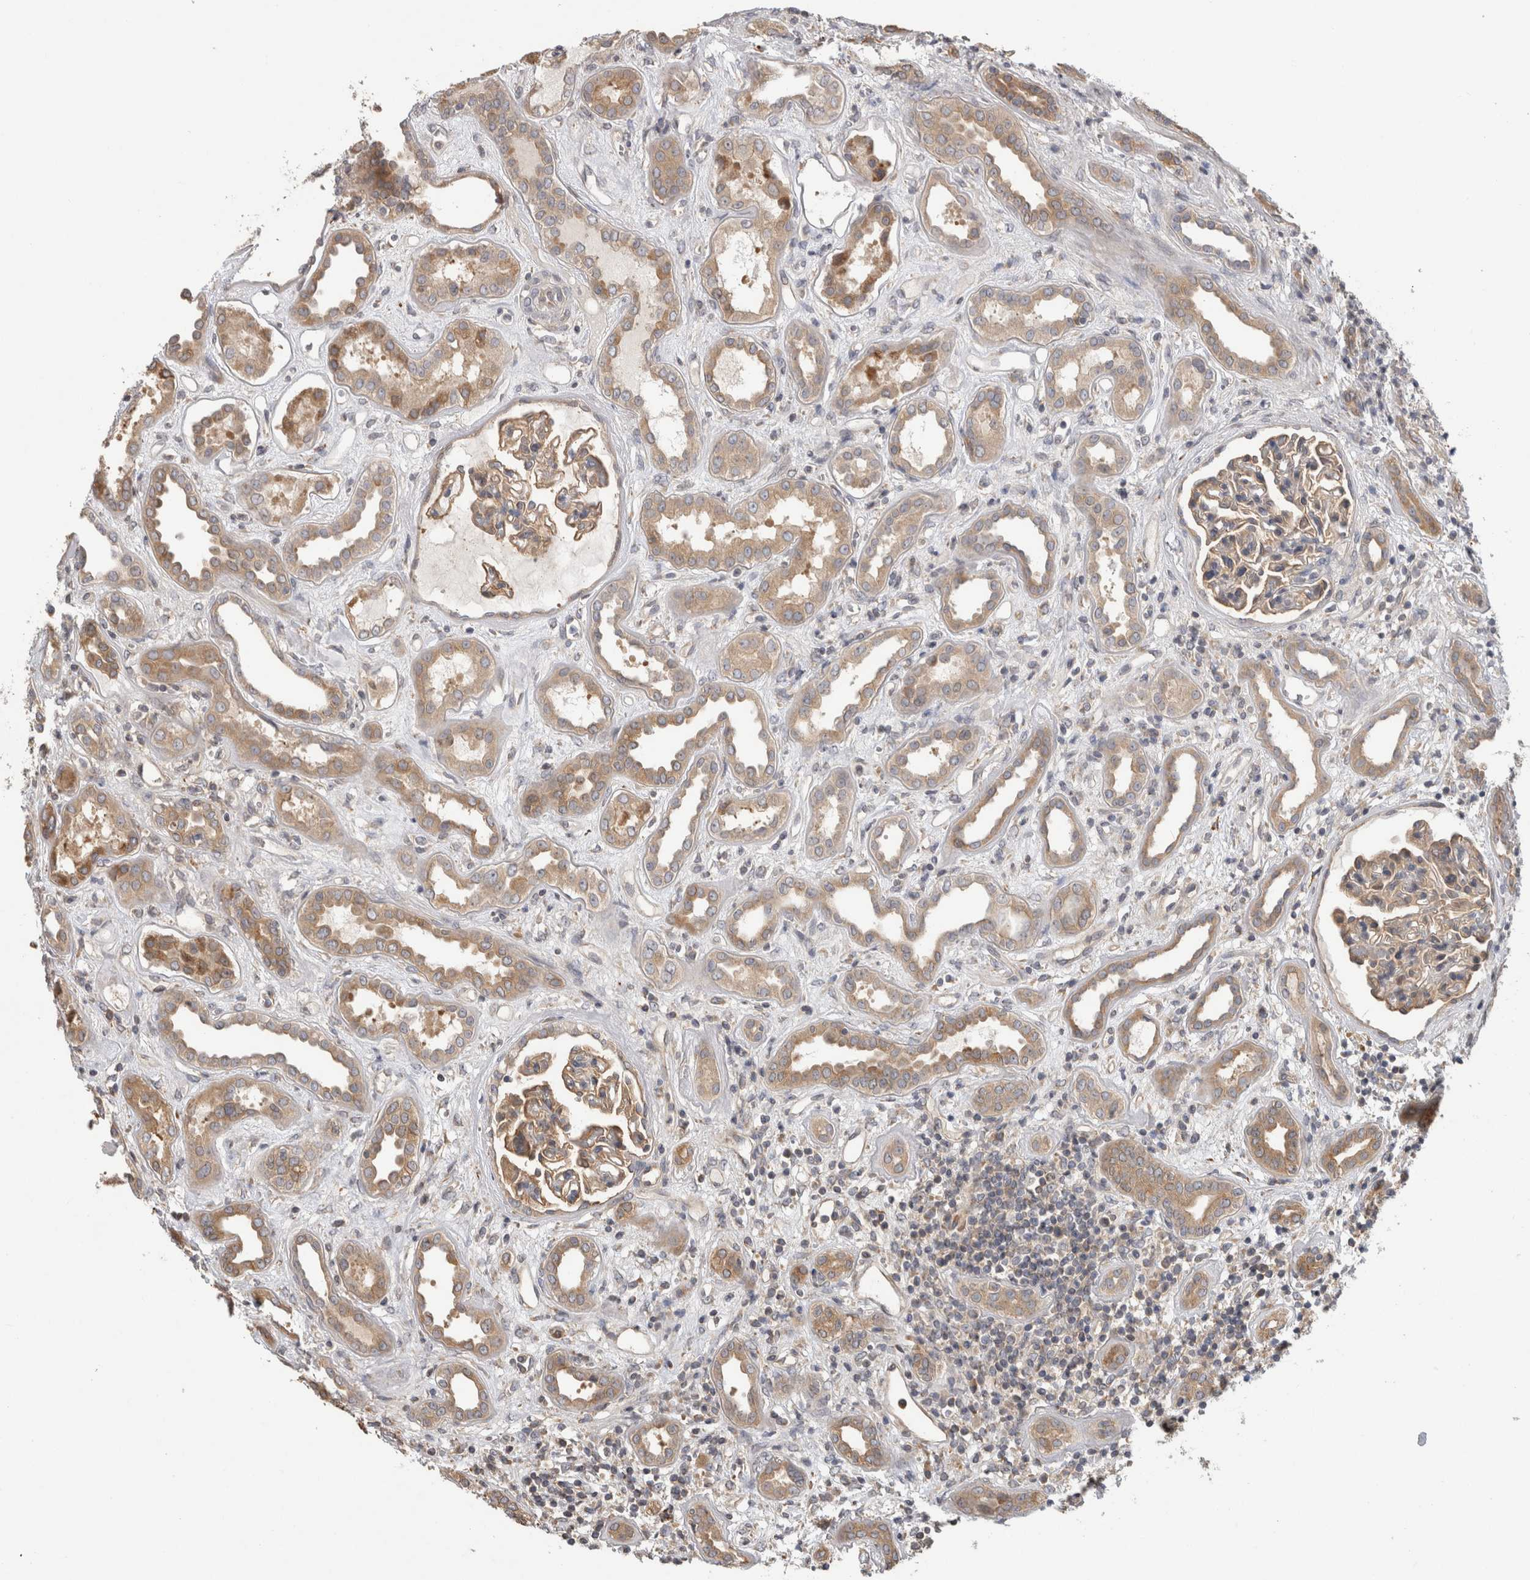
{"staining": {"intensity": "weak", "quantity": ">75%", "location": "cytoplasmic/membranous"}, "tissue": "kidney", "cell_type": "Cells in glomeruli", "image_type": "normal", "snomed": [{"axis": "morphology", "description": "Normal tissue, NOS"}, {"axis": "topography", "description": "Kidney"}], "caption": "Immunohistochemical staining of benign kidney displays weak cytoplasmic/membranous protein positivity in about >75% of cells in glomeruli. Nuclei are stained in blue.", "gene": "PARP6", "patient": {"sex": "male", "age": 59}}